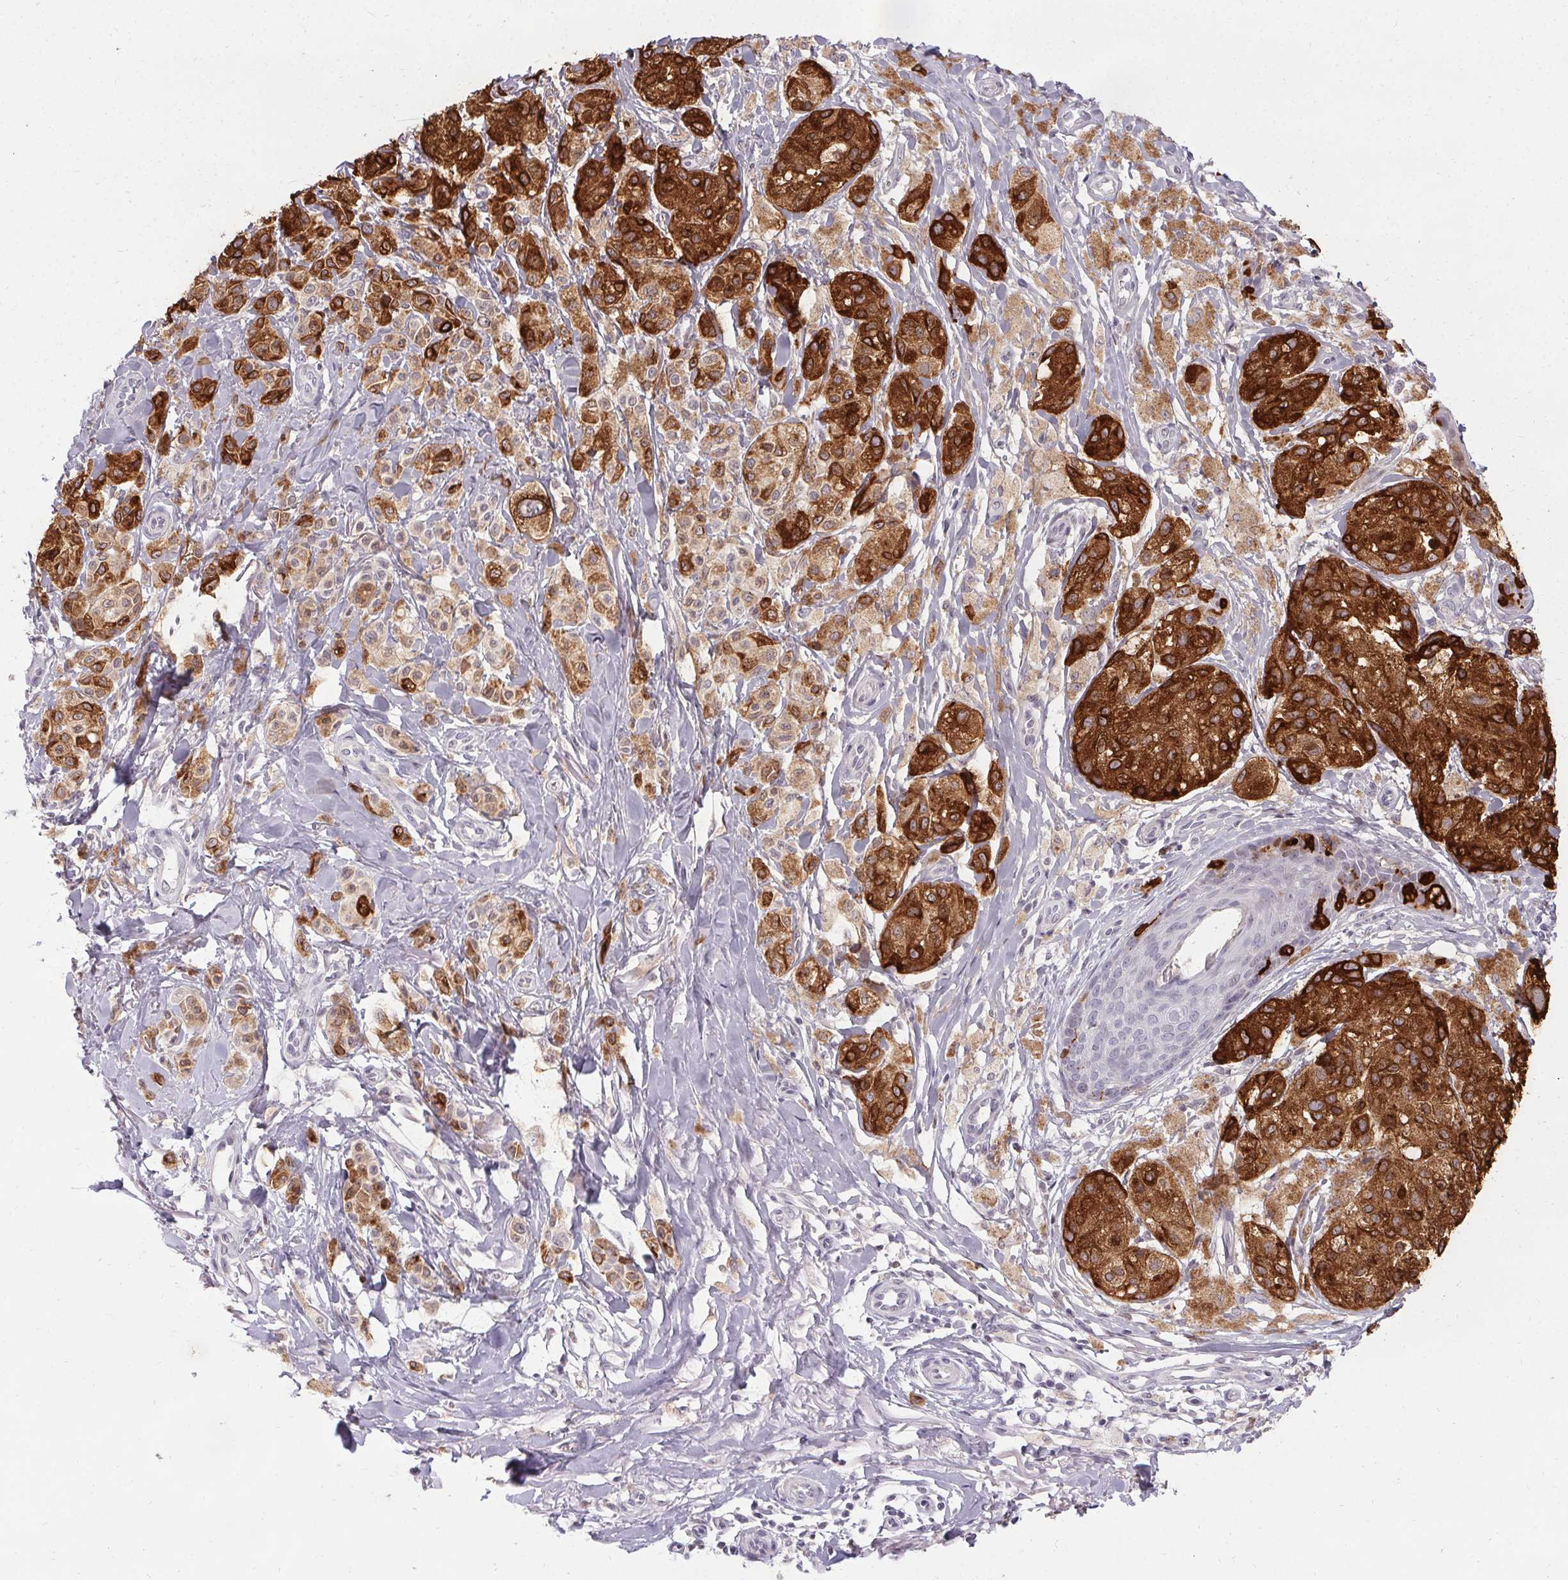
{"staining": {"intensity": "strong", "quantity": "25%-75%", "location": "cytoplasmic/membranous"}, "tissue": "melanoma", "cell_type": "Tumor cells", "image_type": "cancer", "snomed": [{"axis": "morphology", "description": "Malignant melanoma, NOS"}, {"axis": "topography", "description": "Skin"}], "caption": "Protein staining displays strong cytoplasmic/membranous positivity in approximately 25%-75% of tumor cells in melanoma.", "gene": "PMEL", "patient": {"sex": "female", "age": 80}}